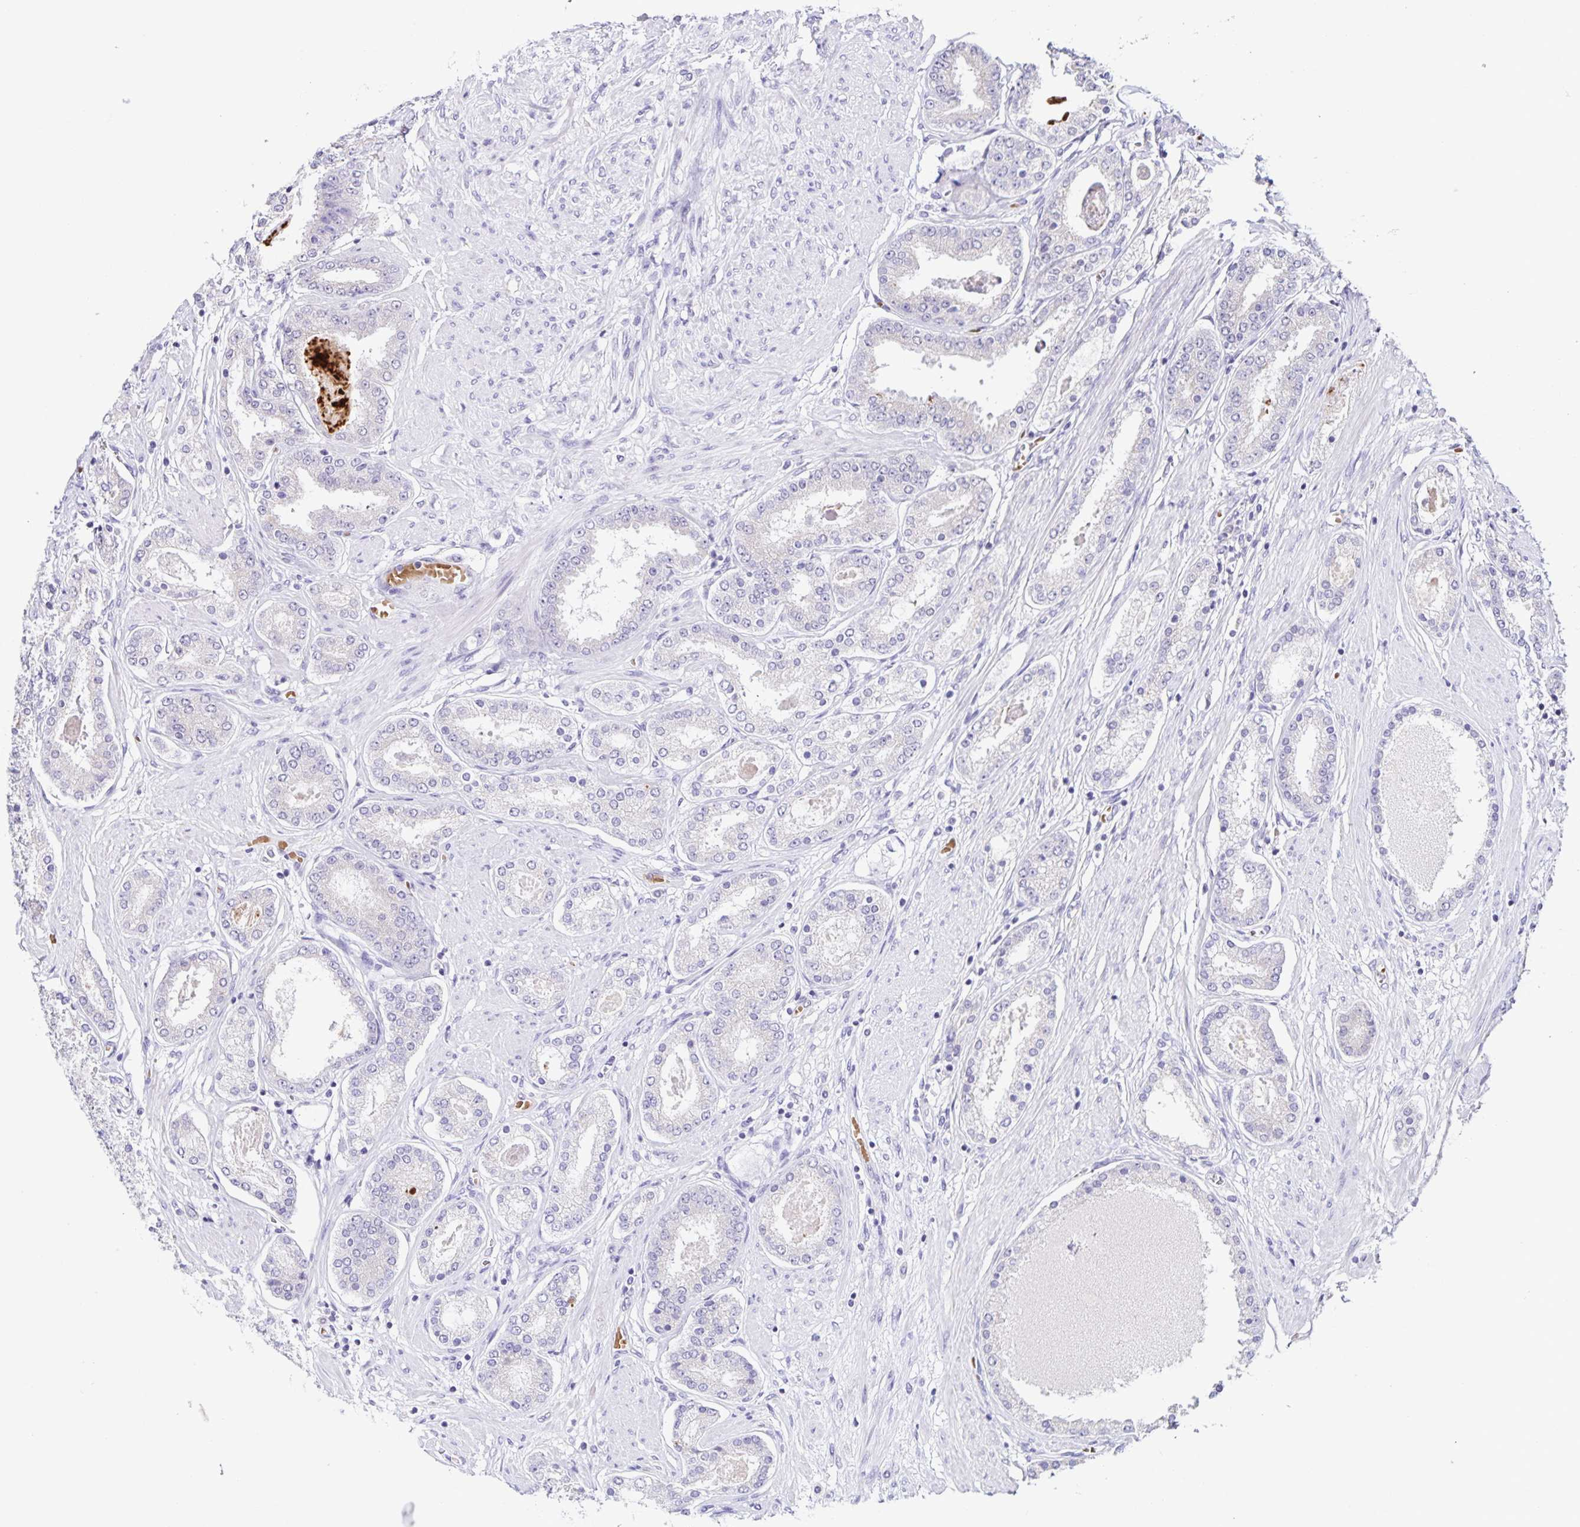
{"staining": {"intensity": "negative", "quantity": "none", "location": "none"}, "tissue": "prostate cancer", "cell_type": "Tumor cells", "image_type": "cancer", "snomed": [{"axis": "morphology", "description": "Adenocarcinoma, High grade"}, {"axis": "topography", "description": "Prostate"}], "caption": "This is an immunohistochemistry micrograph of prostate cancer. There is no expression in tumor cells.", "gene": "STPG4", "patient": {"sex": "male", "age": 63}}